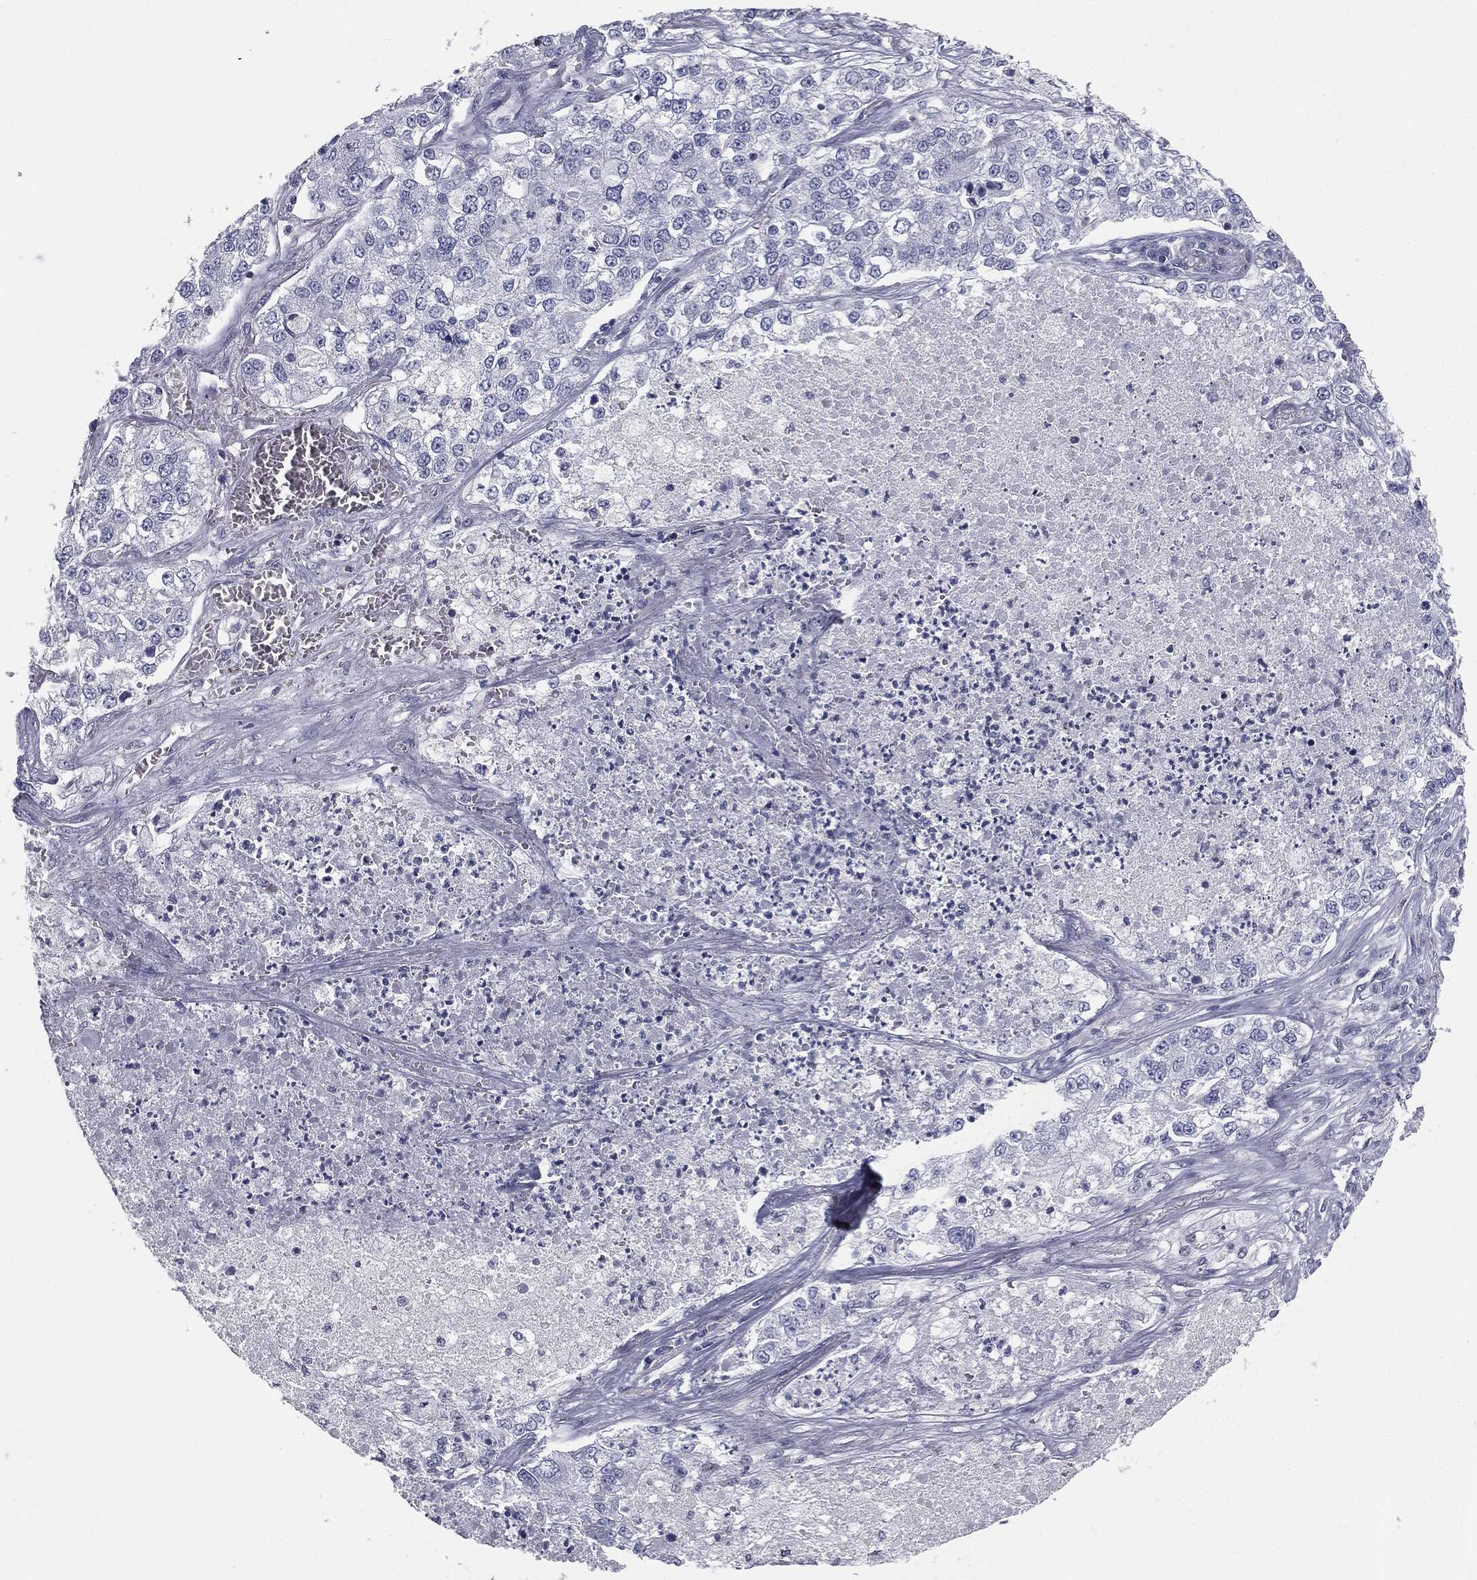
{"staining": {"intensity": "negative", "quantity": "none", "location": "none"}, "tissue": "lung cancer", "cell_type": "Tumor cells", "image_type": "cancer", "snomed": [{"axis": "morphology", "description": "Adenocarcinoma, NOS"}, {"axis": "topography", "description": "Lung"}], "caption": "Immunohistochemistry (IHC) image of lung adenocarcinoma stained for a protein (brown), which demonstrates no positivity in tumor cells.", "gene": "ALDOB", "patient": {"sex": "male", "age": 49}}